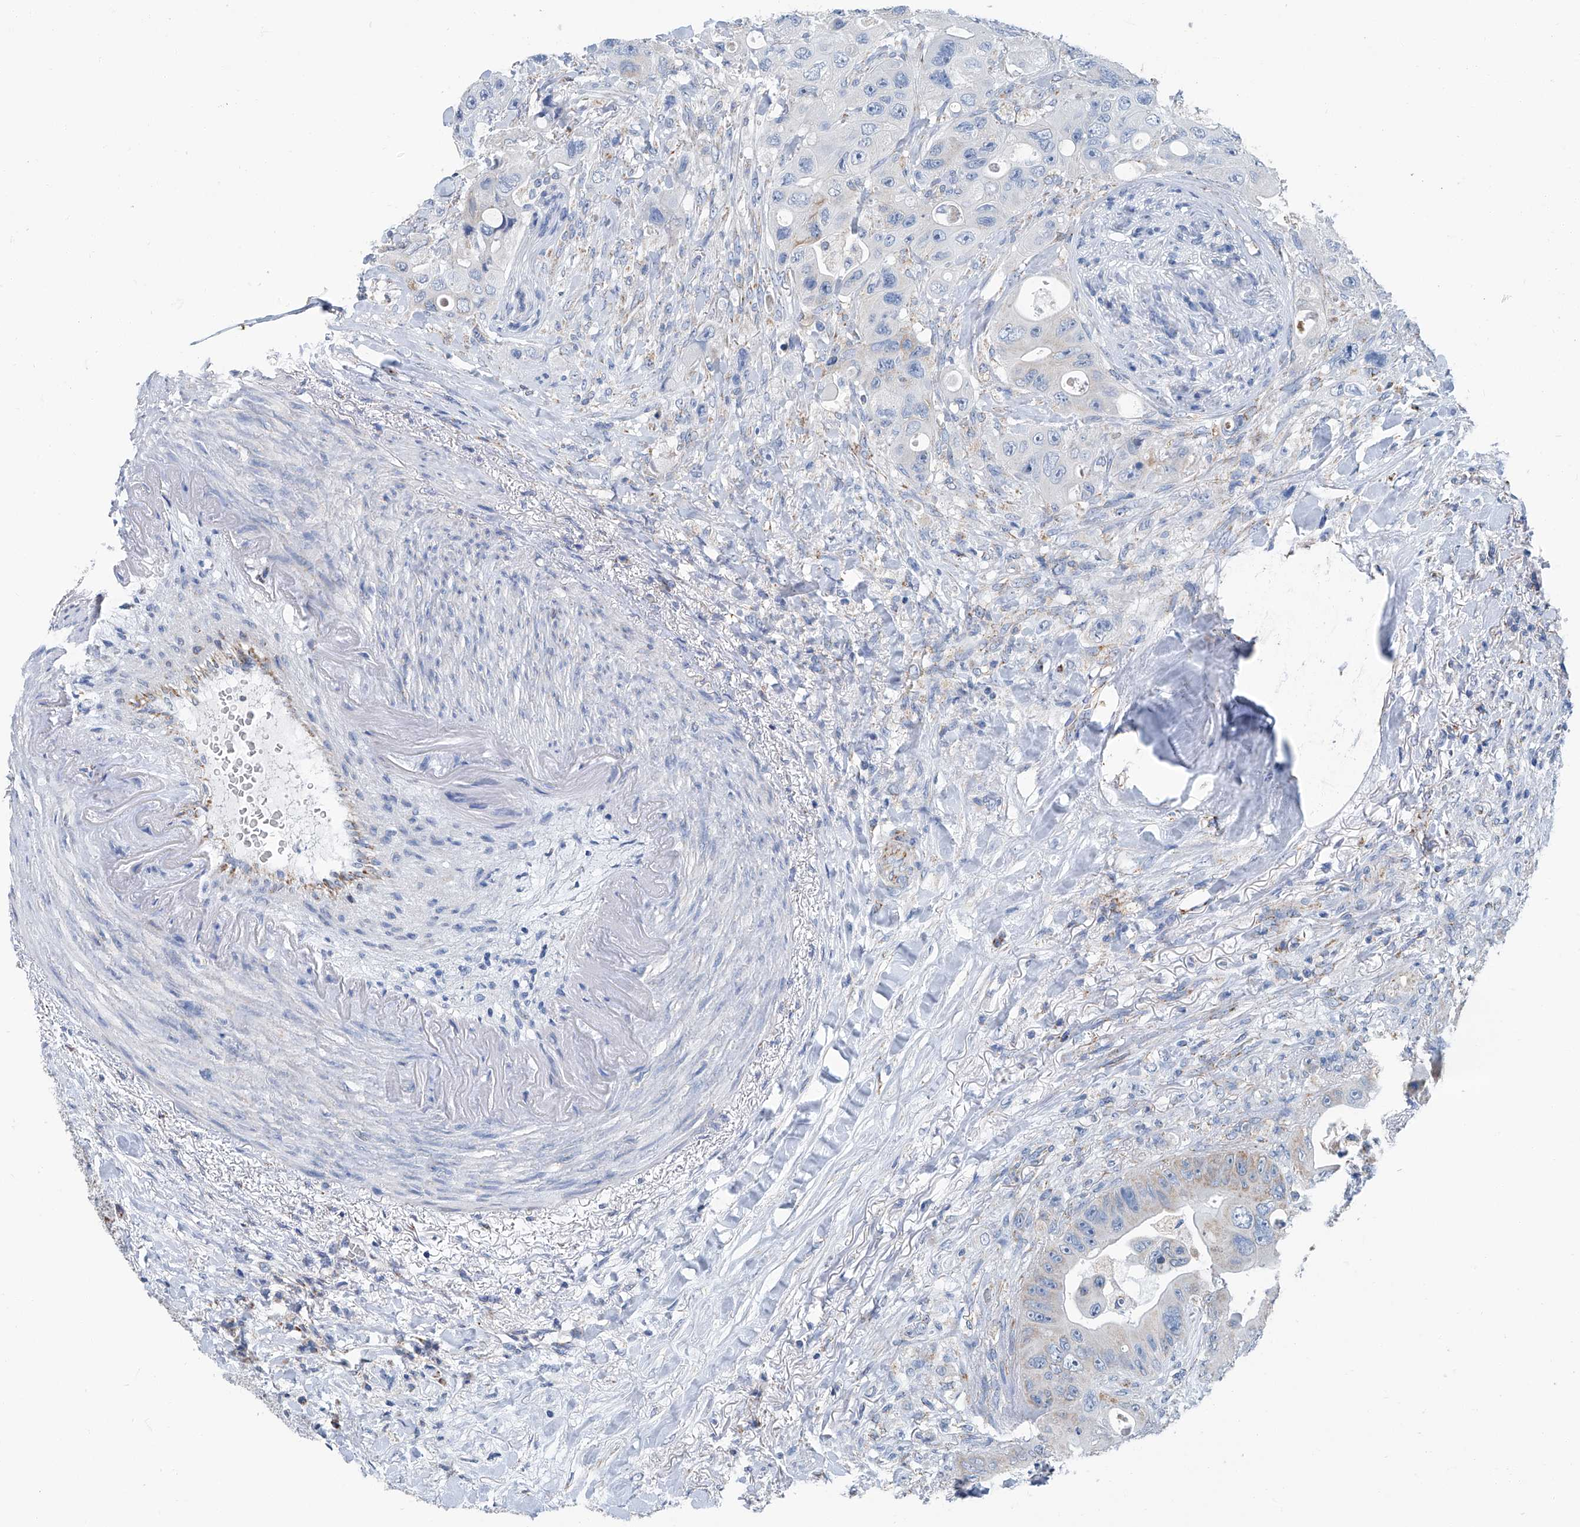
{"staining": {"intensity": "weak", "quantity": "<25%", "location": "cytoplasmic/membranous"}, "tissue": "colorectal cancer", "cell_type": "Tumor cells", "image_type": "cancer", "snomed": [{"axis": "morphology", "description": "Adenocarcinoma, NOS"}, {"axis": "topography", "description": "Colon"}], "caption": "A micrograph of colorectal cancer stained for a protein exhibits no brown staining in tumor cells.", "gene": "MT-ND1", "patient": {"sex": "female", "age": 46}}